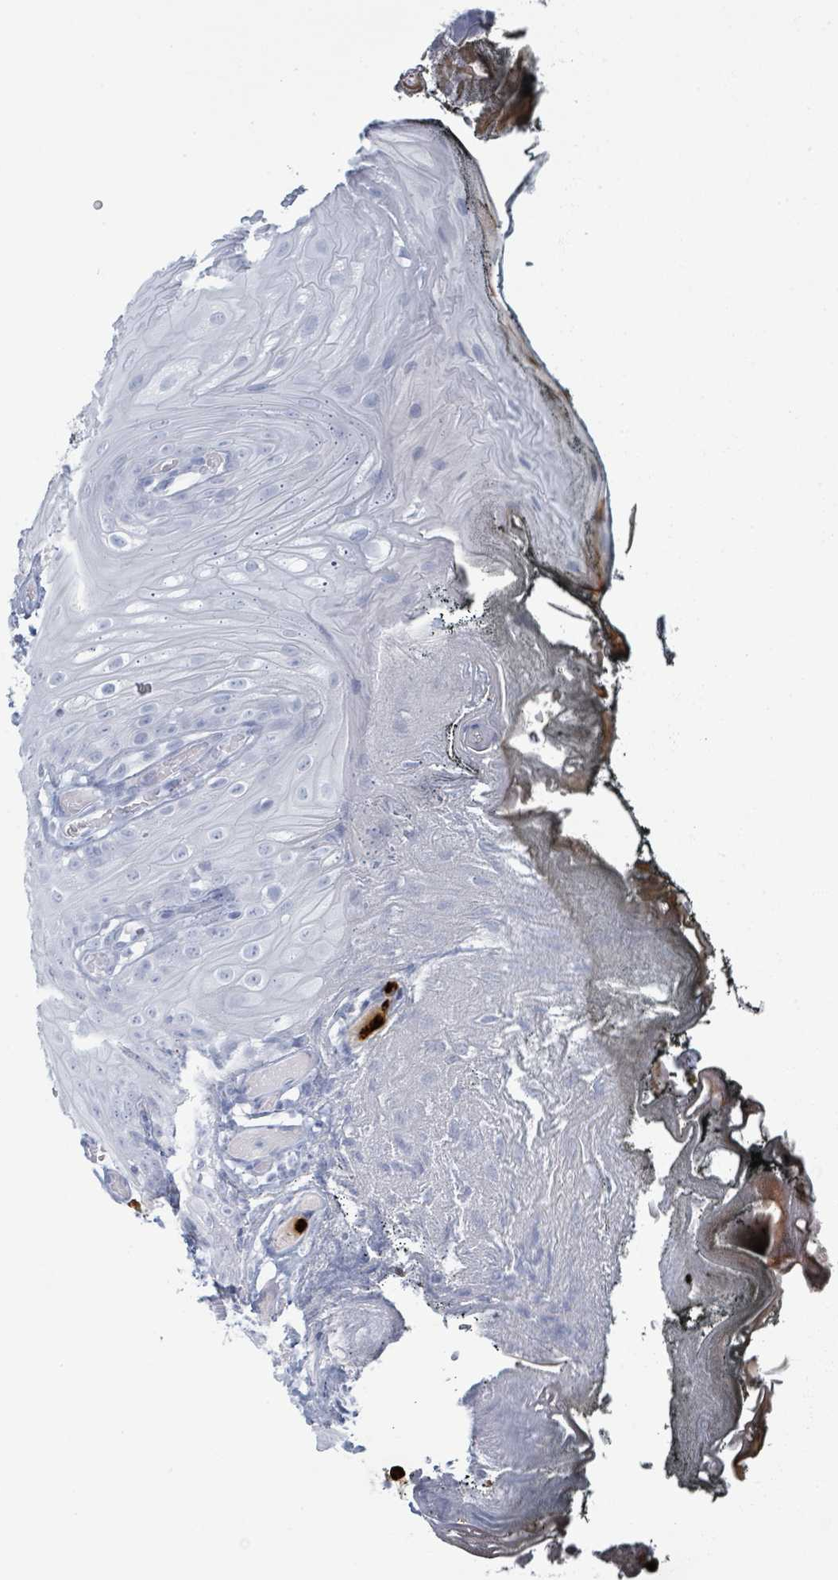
{"staining": {"intensity": "negative", "quantity": "none", "location": "none"}, "tissue": "oral mucosa", "cell_type": "Squamous epithelial cells", "image_type": "normal", "snomed": [{"axis": "morphology", "description": "Normal tissue, NOS"}, {"axis": "morphology", "description": "Squamous cell carcinoma, NOS"}, {"axis": "topography", "description": "Oral tissue"}, {"axis": "topography", "description": "Head-Neck"}], "caption": "Oral mucosa was stained to show a protein in brown. There is no significant expression in squamous epithelial cells. (Brightfield microscopy of DAB (3,3'-diaminobenzidine) IHC at high magnification).", "gene": "DEFA4", "patient": {"sex": "female", "age": 81}}